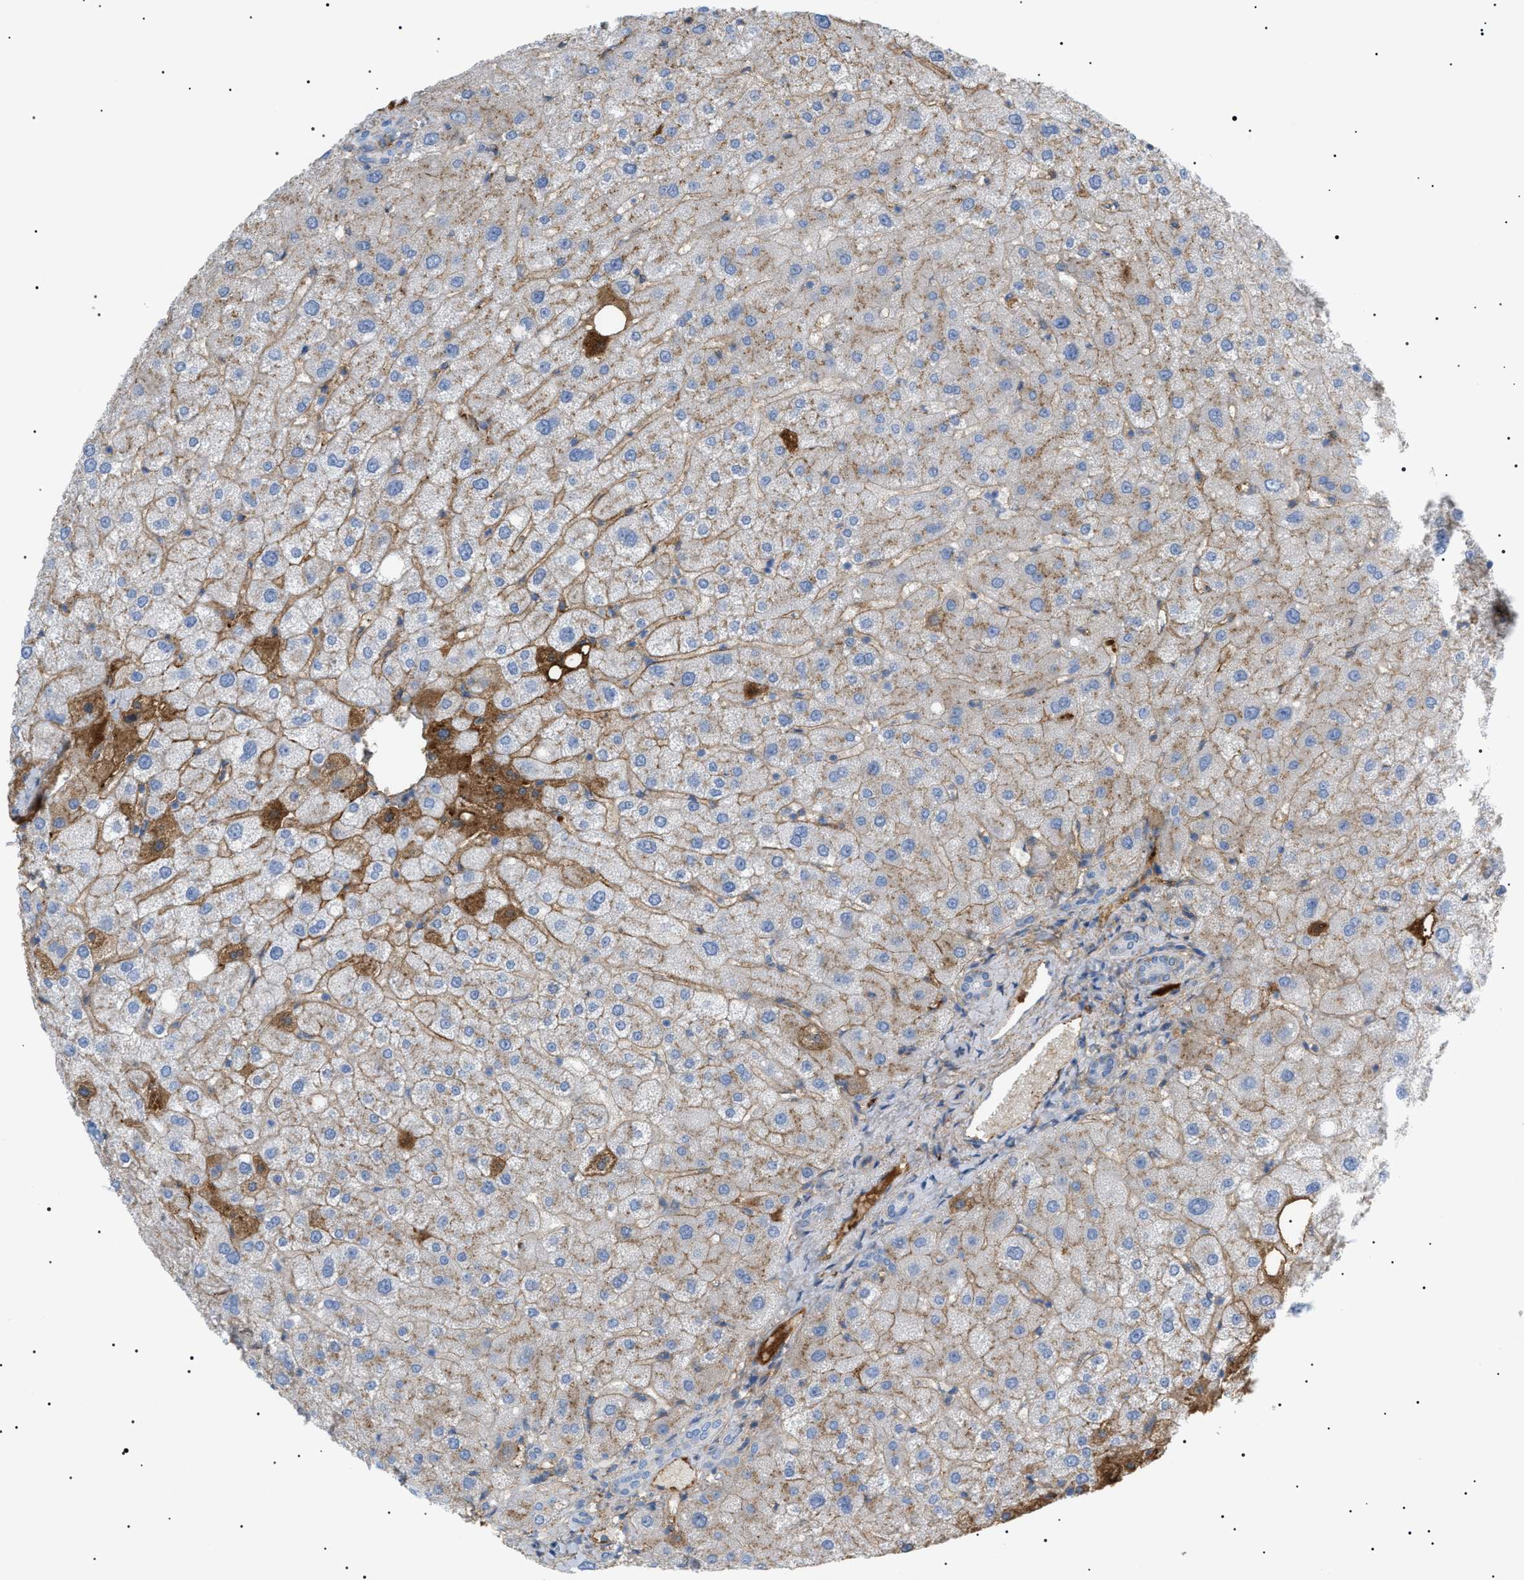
{"staining": {"intensity": "negative", "quantity": "none", "location": "none"}, "tissue": "liver", "cell_type": "Cholangiocytes", "image_type": "normal", "snomed": [{"axis": "morphology", "description": "Normal tissue, NOS"}, {"axis": "topography", "description": "Liver"}], "caption": "High magnification brightfield microscopy of unremarkable liver stained with DAB (brown) and counterstained with hematoxylin (blue): cholangiocytes show no significant expression.", "gene": "LPA", "patient": {"sex": "male", "age": 73}}